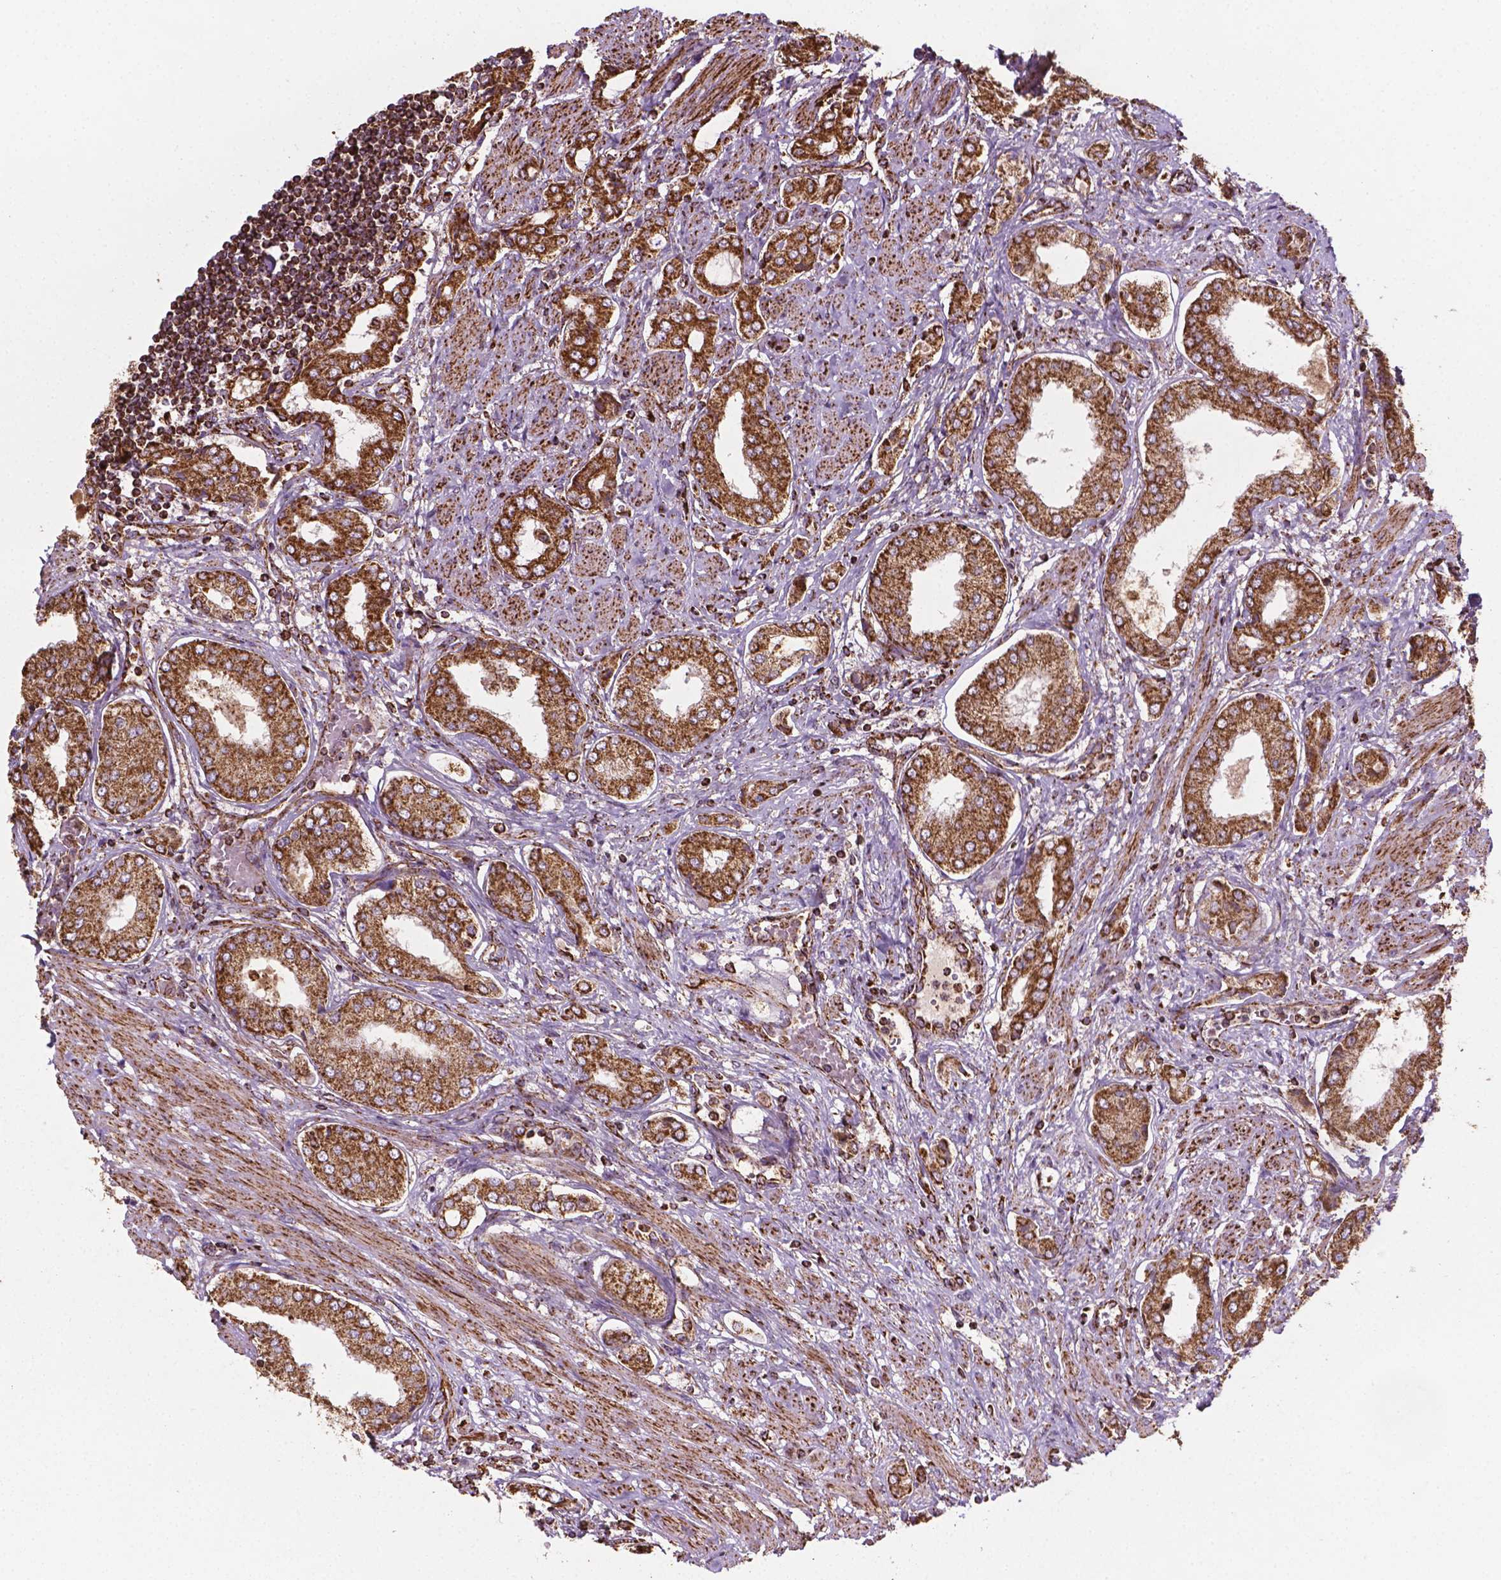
{"staining": {"intensity": "moderate", "quantity": ">75%", "location": "cytoplasmic/membranous"}, "tissue": "prostate cancer", "cell_type": "Tumor cells", "image_type": "cancer", "snomed": [{"axis": "morphology", "description": "Adenocarcinoma, NOS"}, {"axis": "topography", "description": "Prostate"}], "caption": "This is a photomicrograph of immunohistochemistry staining of prostate adenocarcinoma, which shows moderate expression in the cytoplasmic/membranous of tumor cells.", "gene": "HS3ST3A1", "patient": {"sex": "male", "age": 63}}